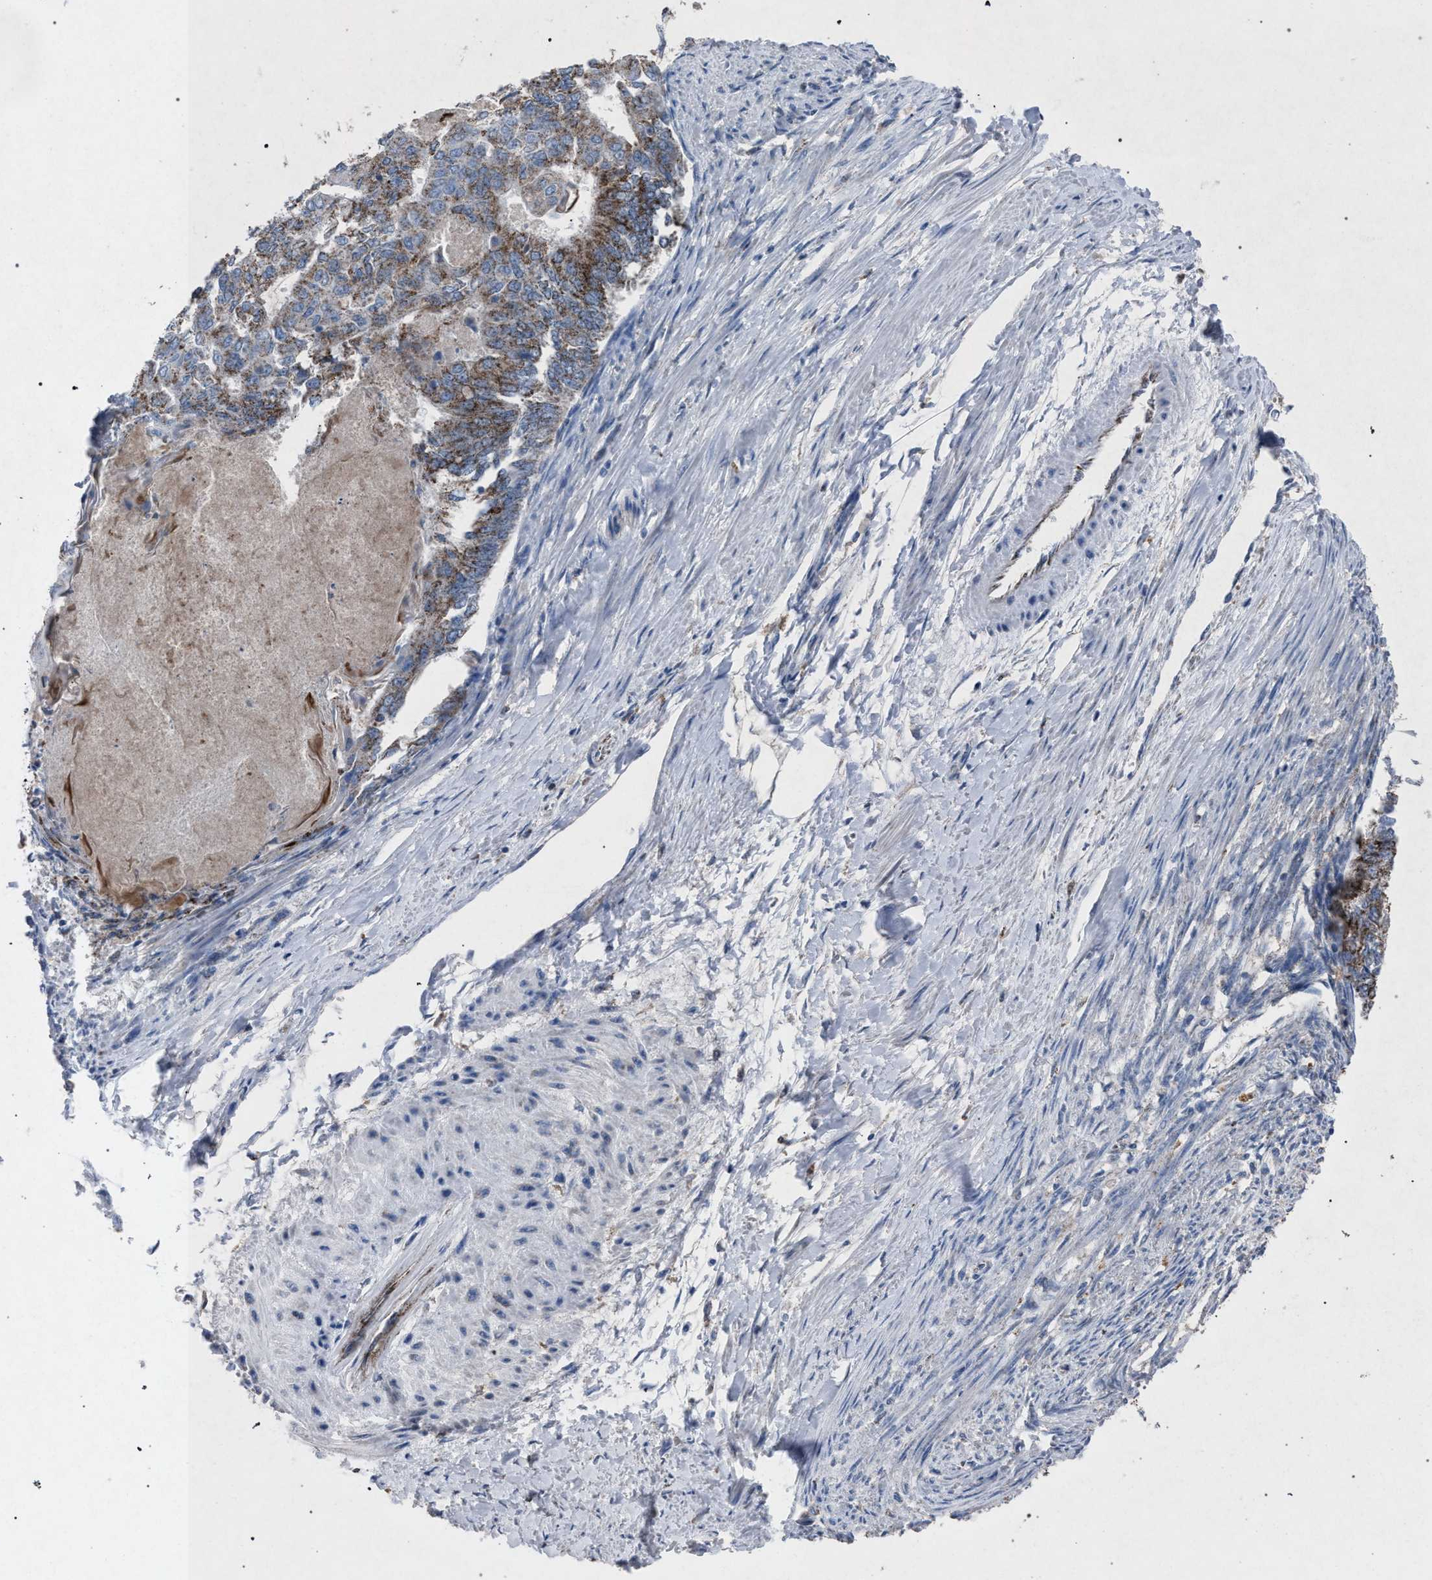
{"staining": {"intensity": "moderate", "quantity": ">75%", "location": "cytoplasmic/membranous"}, "tissue": "endometrial cancer", "cell_type": "Tumor cells", "image_type": "cancer", "snomed": [{"axis": "morphology", "description": "Adenocarcinoma, NOS"}, {"axis": "topography", "description": "Endometrium"}], "caption": "Endometrial cancer (adenocarcinoma) stained for a protein (brown) shows moderate cytoplasmic/membranous positive positivity in approximately >75% of tumor cells.", "gene": "HSD17B4", "patient": {"sex": "female", "age": 32}}